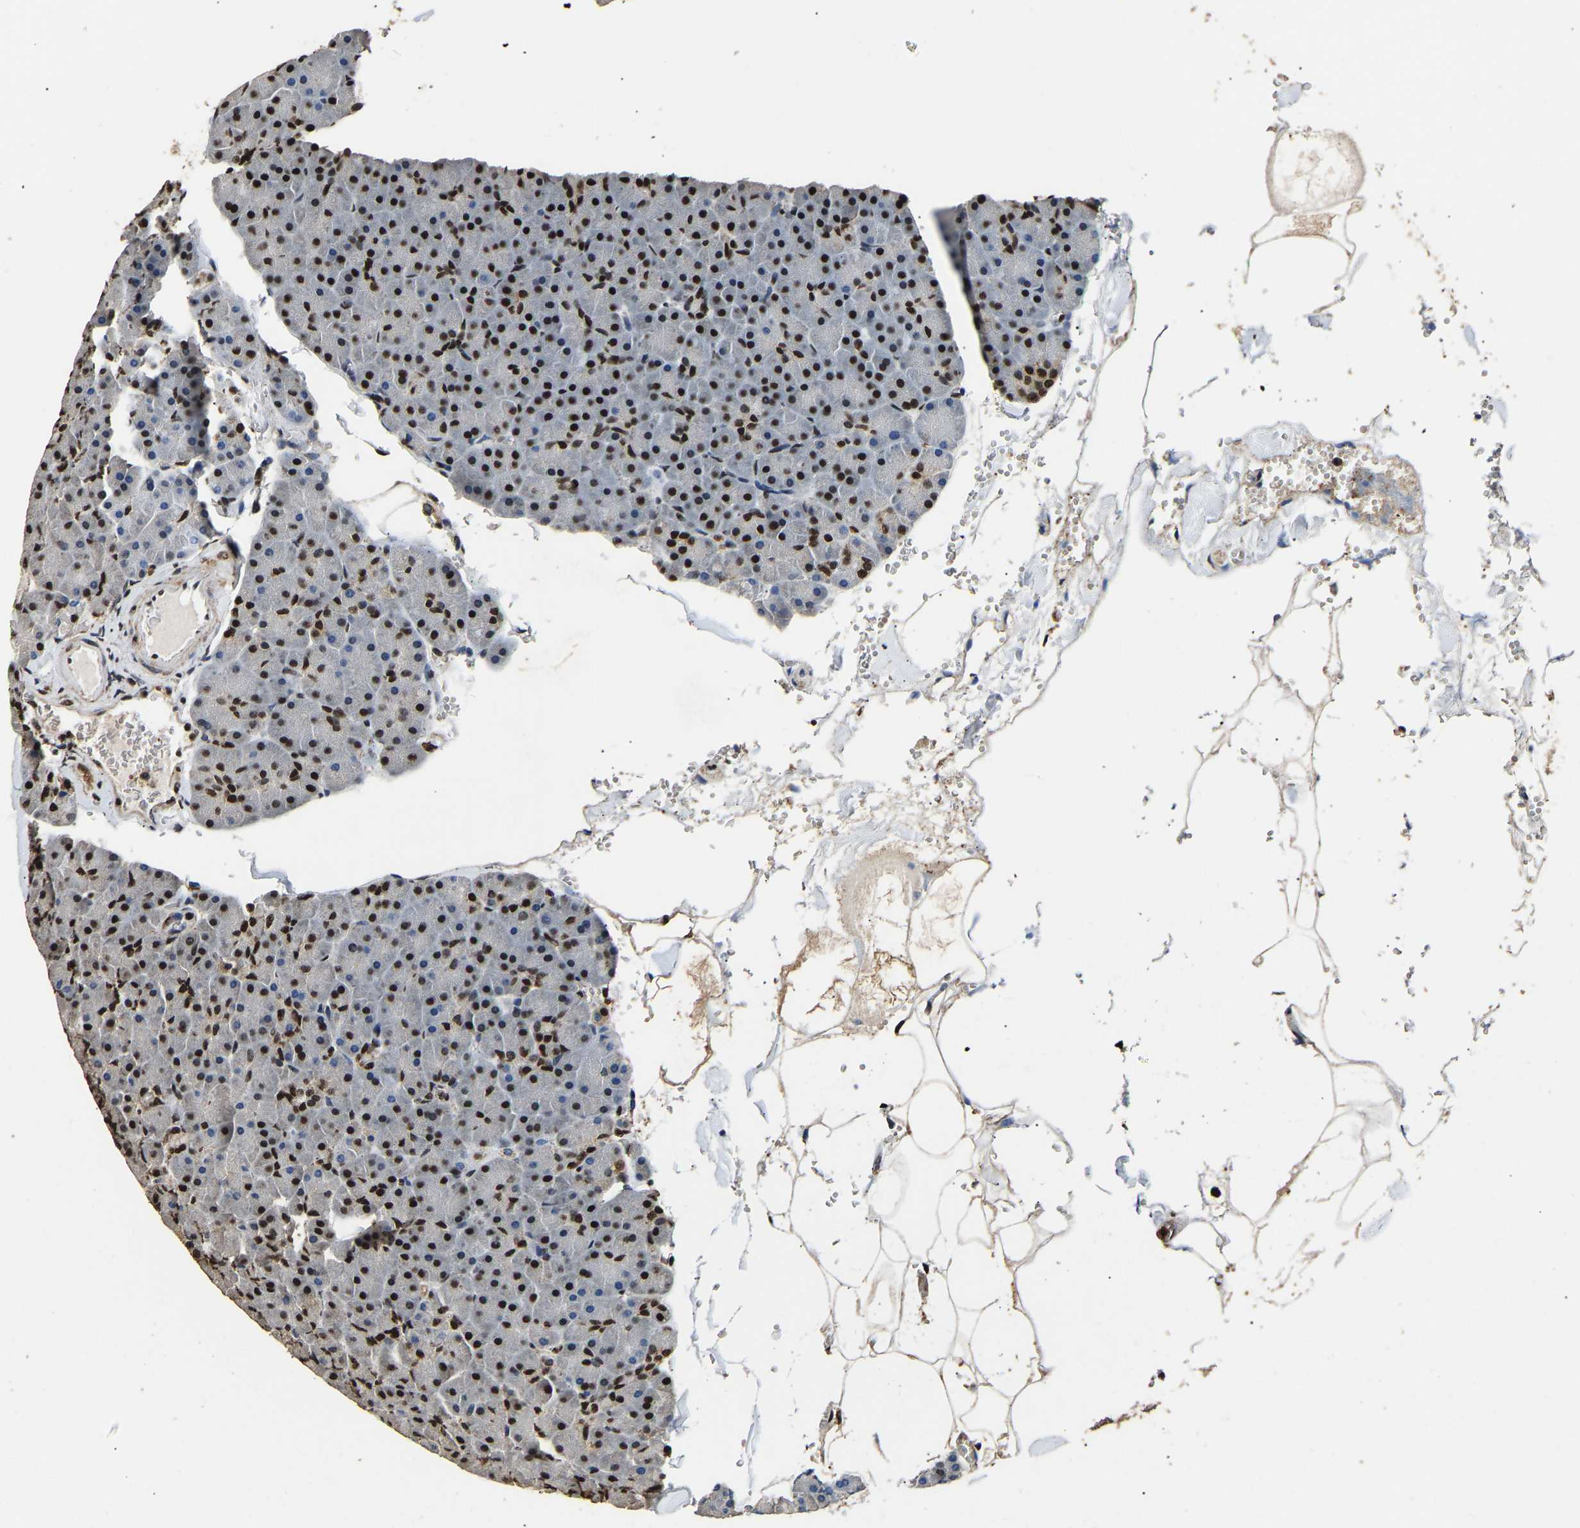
{"staining": {"intensity": "strong", "quantity": ">75%", "location": "nuclear"}, "tissue": "pancreas", "cell_type": "Exocrine glandular cells", "image_type": "normal", "snomed": [{"axis": "morphology", "description": "Normal tissue, NOS"}, {"axis": "topography", "description": "Pancreas"}], "caption": "This is an image of immunohistochemistry (IHC) staining of normal pancreas, which shows strong staining in the nuclear of exocrine glandular cells.", "gene": "SAFB", "patient": {"sex": "male", "age": 35}}